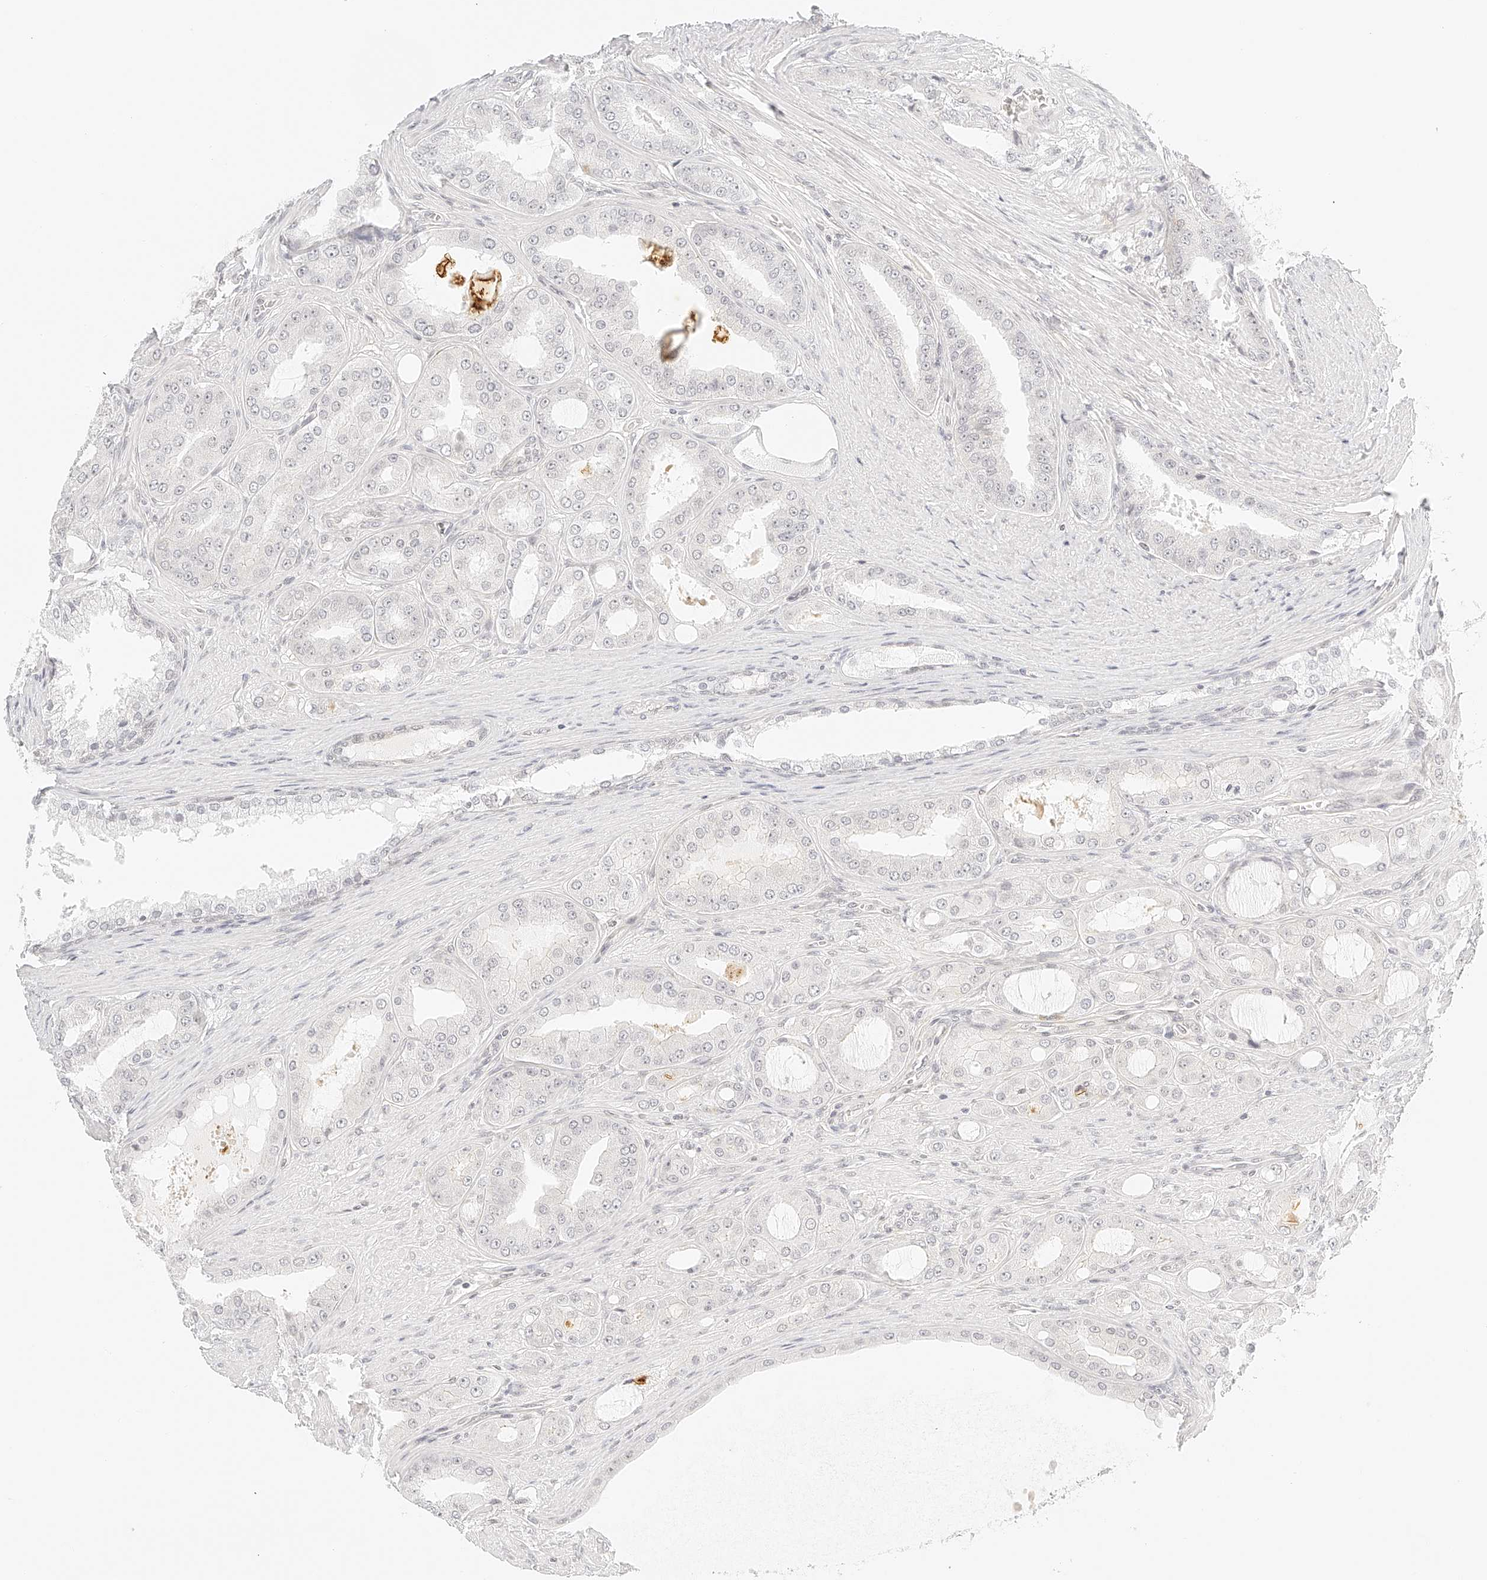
{"staining": {"intensity": "negative", "quantity": "none", "location": "none"}, "tissue": "prostate cancer", "cell_type": "Tumor cells", "image_type": "cancer", "snomed": [{"axis": "morphology", "description": "Adenocarcinoma, High grade"}, {"axis": "topography", "description": "Prostate"}], "caption": "A photomicrograph of human prostate cancer is negative for staining in tumor cells. (DAB (3,3'-diaminobenzidine) immunohistochemistry visualized using brightfield microscopy, high magnification).", "gene": "ZFP69", "patient": {"sex": "male", "age": 60}}